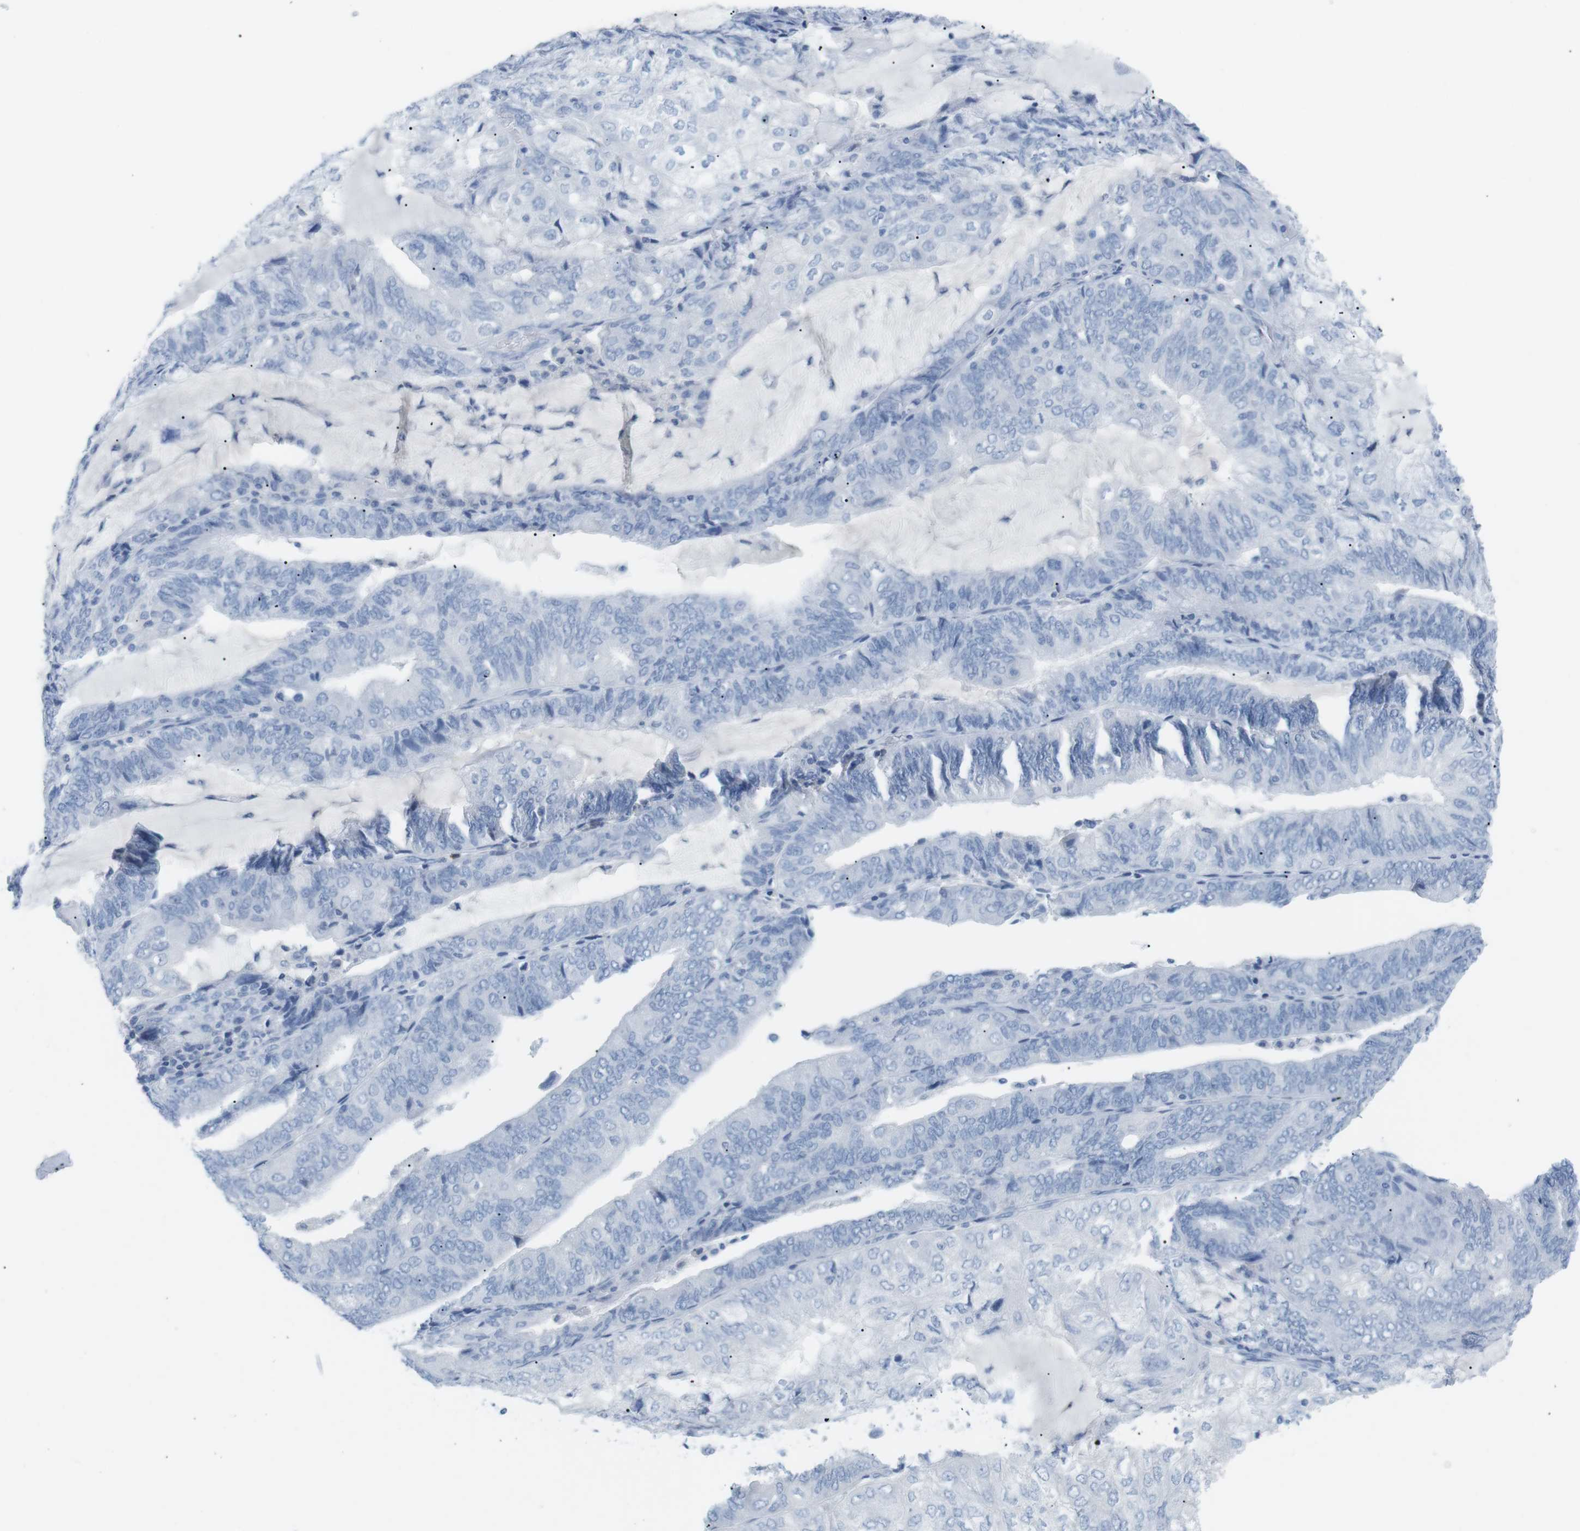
{"staining": {"intensity": "negative", "quantity": "none", "location": "none"}, "tissue": "endometrial cancer", "cell_type": "Tumor cells", "image_type": "cancer", "snomed": [{"axis": "morphology", "description": "Adenocarcinoma, NOS"}, {"axis": "topography", "description": "Endometrium"}], "caption": "An IHC histopathology image of endometrial cancer (adenocarcinoma) is shown. There is no staining in tumor cells of endometrial cancer (adenocarcinoma).", "gene": "HBG2", "patient": {"sex": "female", "age": 81}}